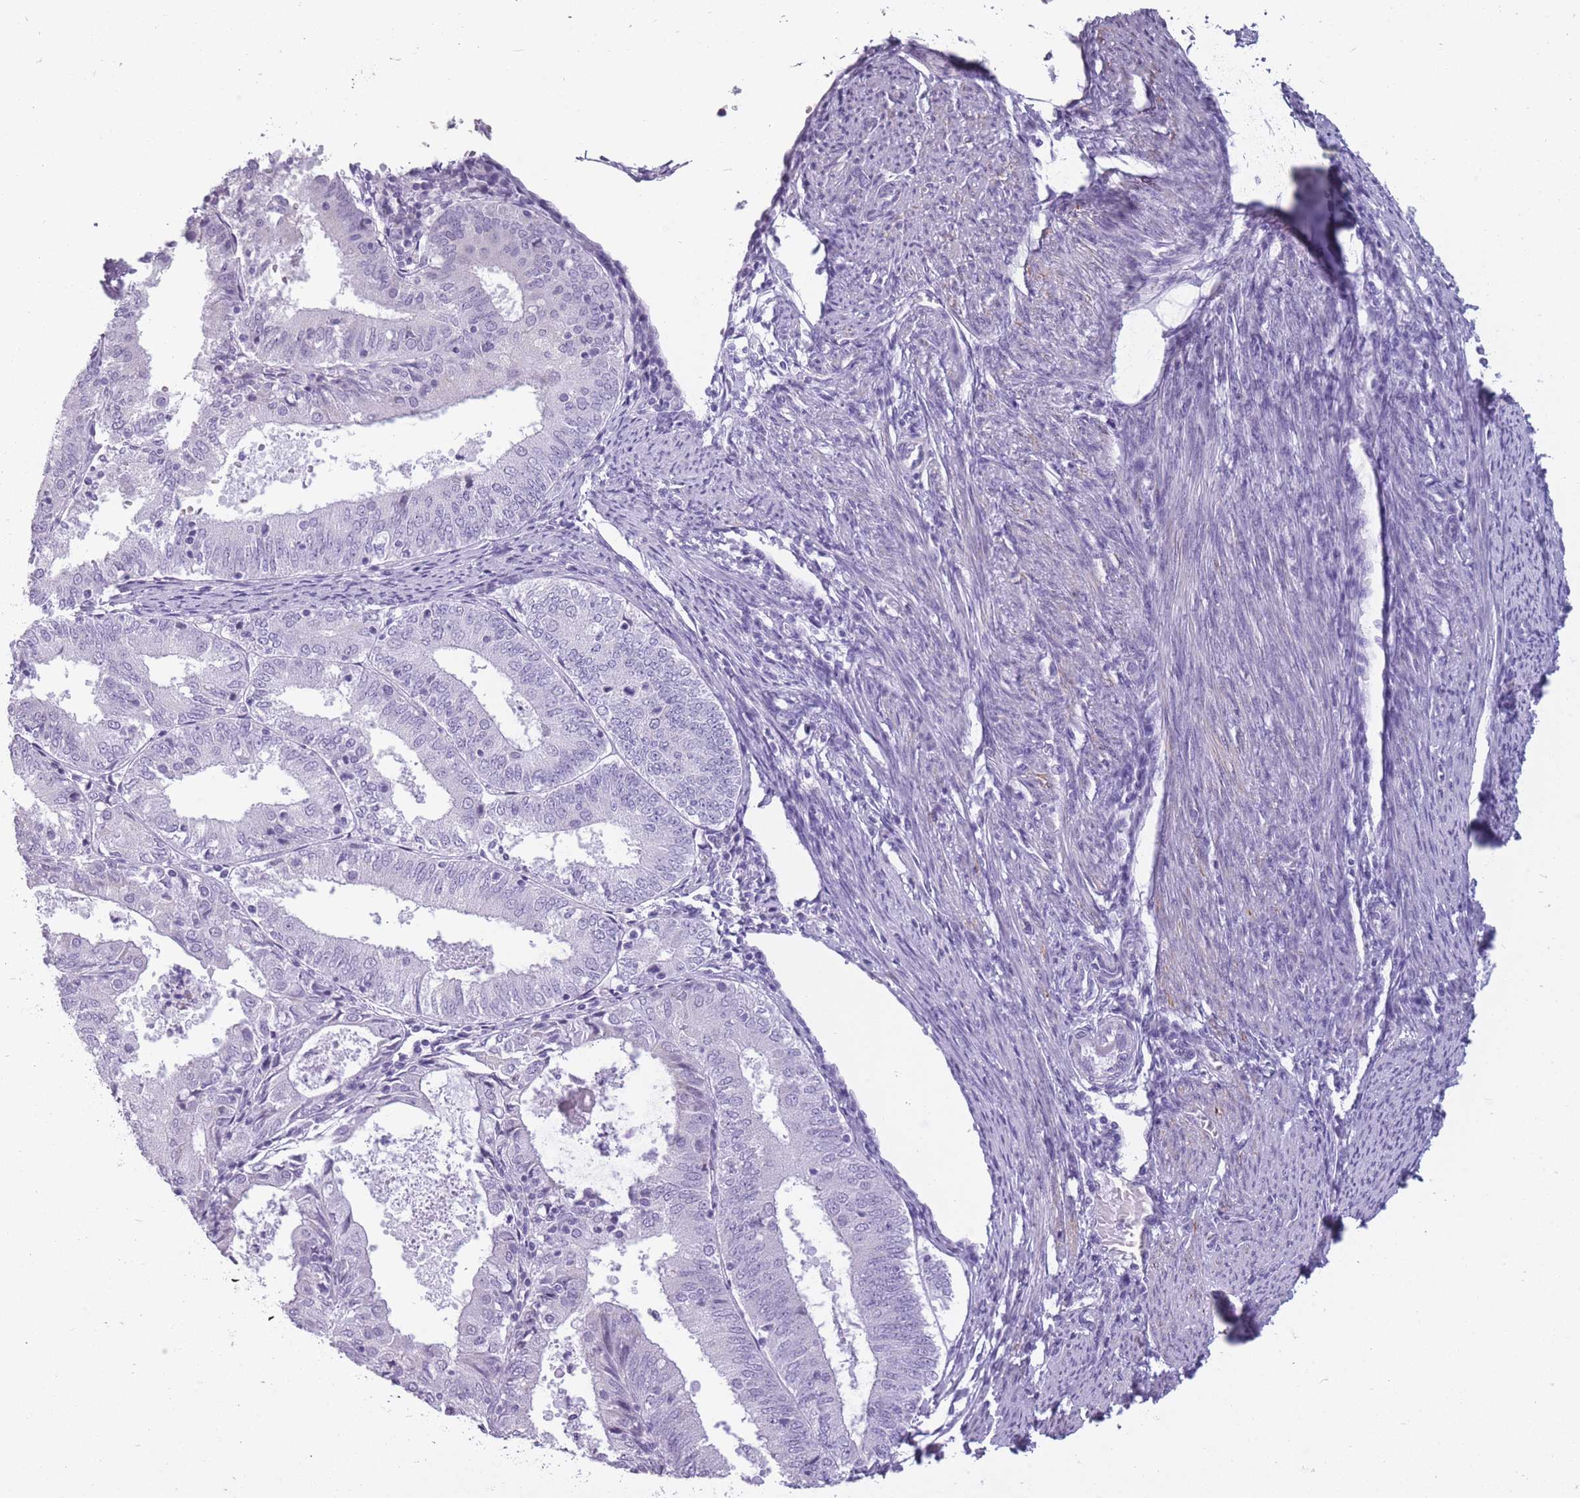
{"staining": {"intensity": "negative", "quantity": "none", "location": "none"}, "tissue": "endometrial cancer", "cell_type": "Tumor cells", "image_type": "cancer", "snomed": [{"axis": "morphology", "description": "Adenocarcinoma, NOS"}, {"axis": "topography", "description": "Endometrium"}], "caption": "Tumor cells are negative for brown protein staining in endometrial cancer (adenocarcinoma).", "gene": "GOLGA6D", "patient": {"sex": "female", "age": 57}}